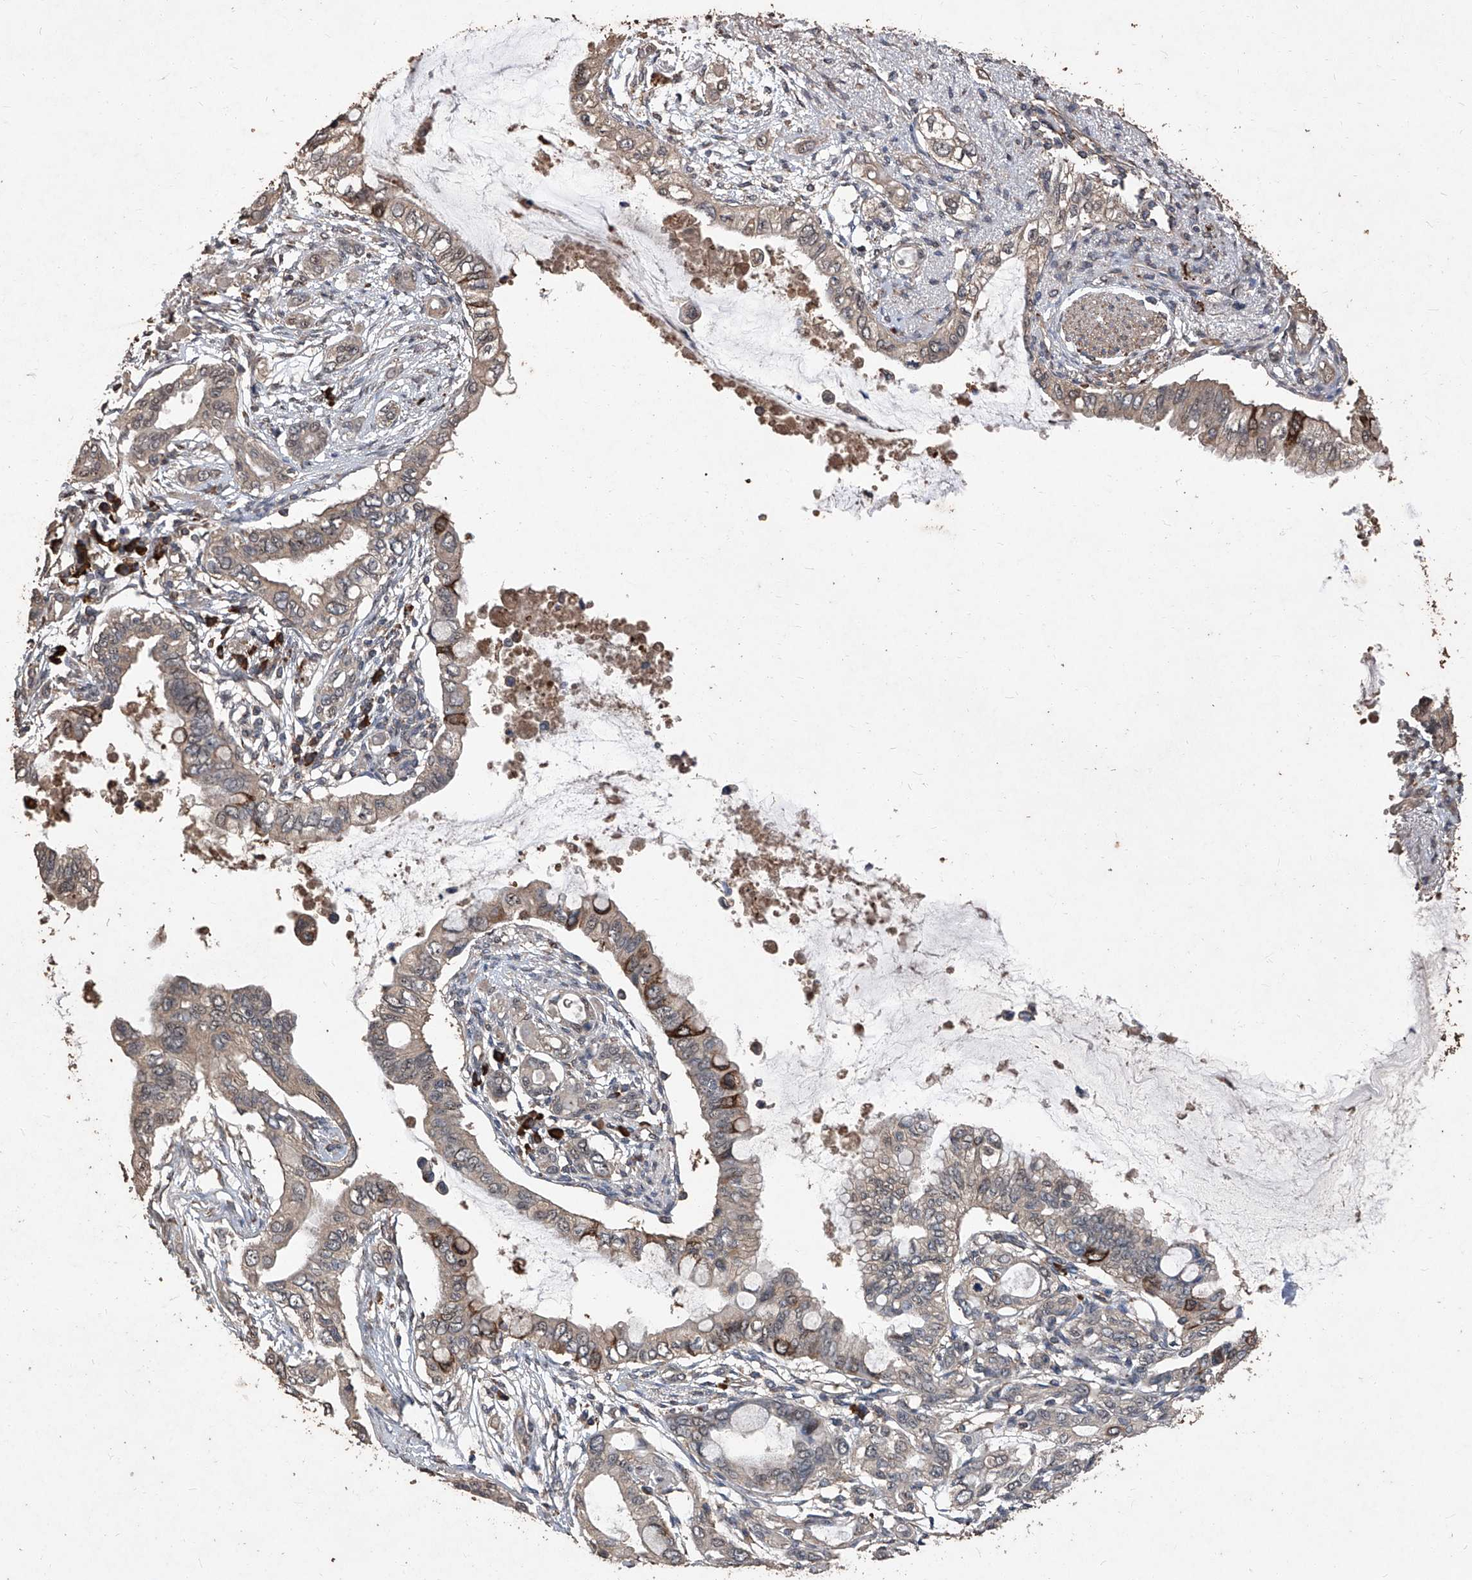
{"staining": {"intensity": "strong", "quantity": "<25%", "location": "cytoplasmic/membranous"}, "tissue": "pancreatic cancer", "cell_type": "Tumor cells", "image_type": "cancer", "snomed": [{"axis": "morphology", "description": "Adenocarcinoma, NOS"}, {"axis": "topography", "description": "Pancreas"}], "caption": "Brown immunohistochemical staining in human adenocarcinoma (pancreatic) exhibits strong cytoplasmic/membranous staining in about <25% of tumor cells.", "gene": "EML1", "patient": {"sex": "female", "age": 60}}